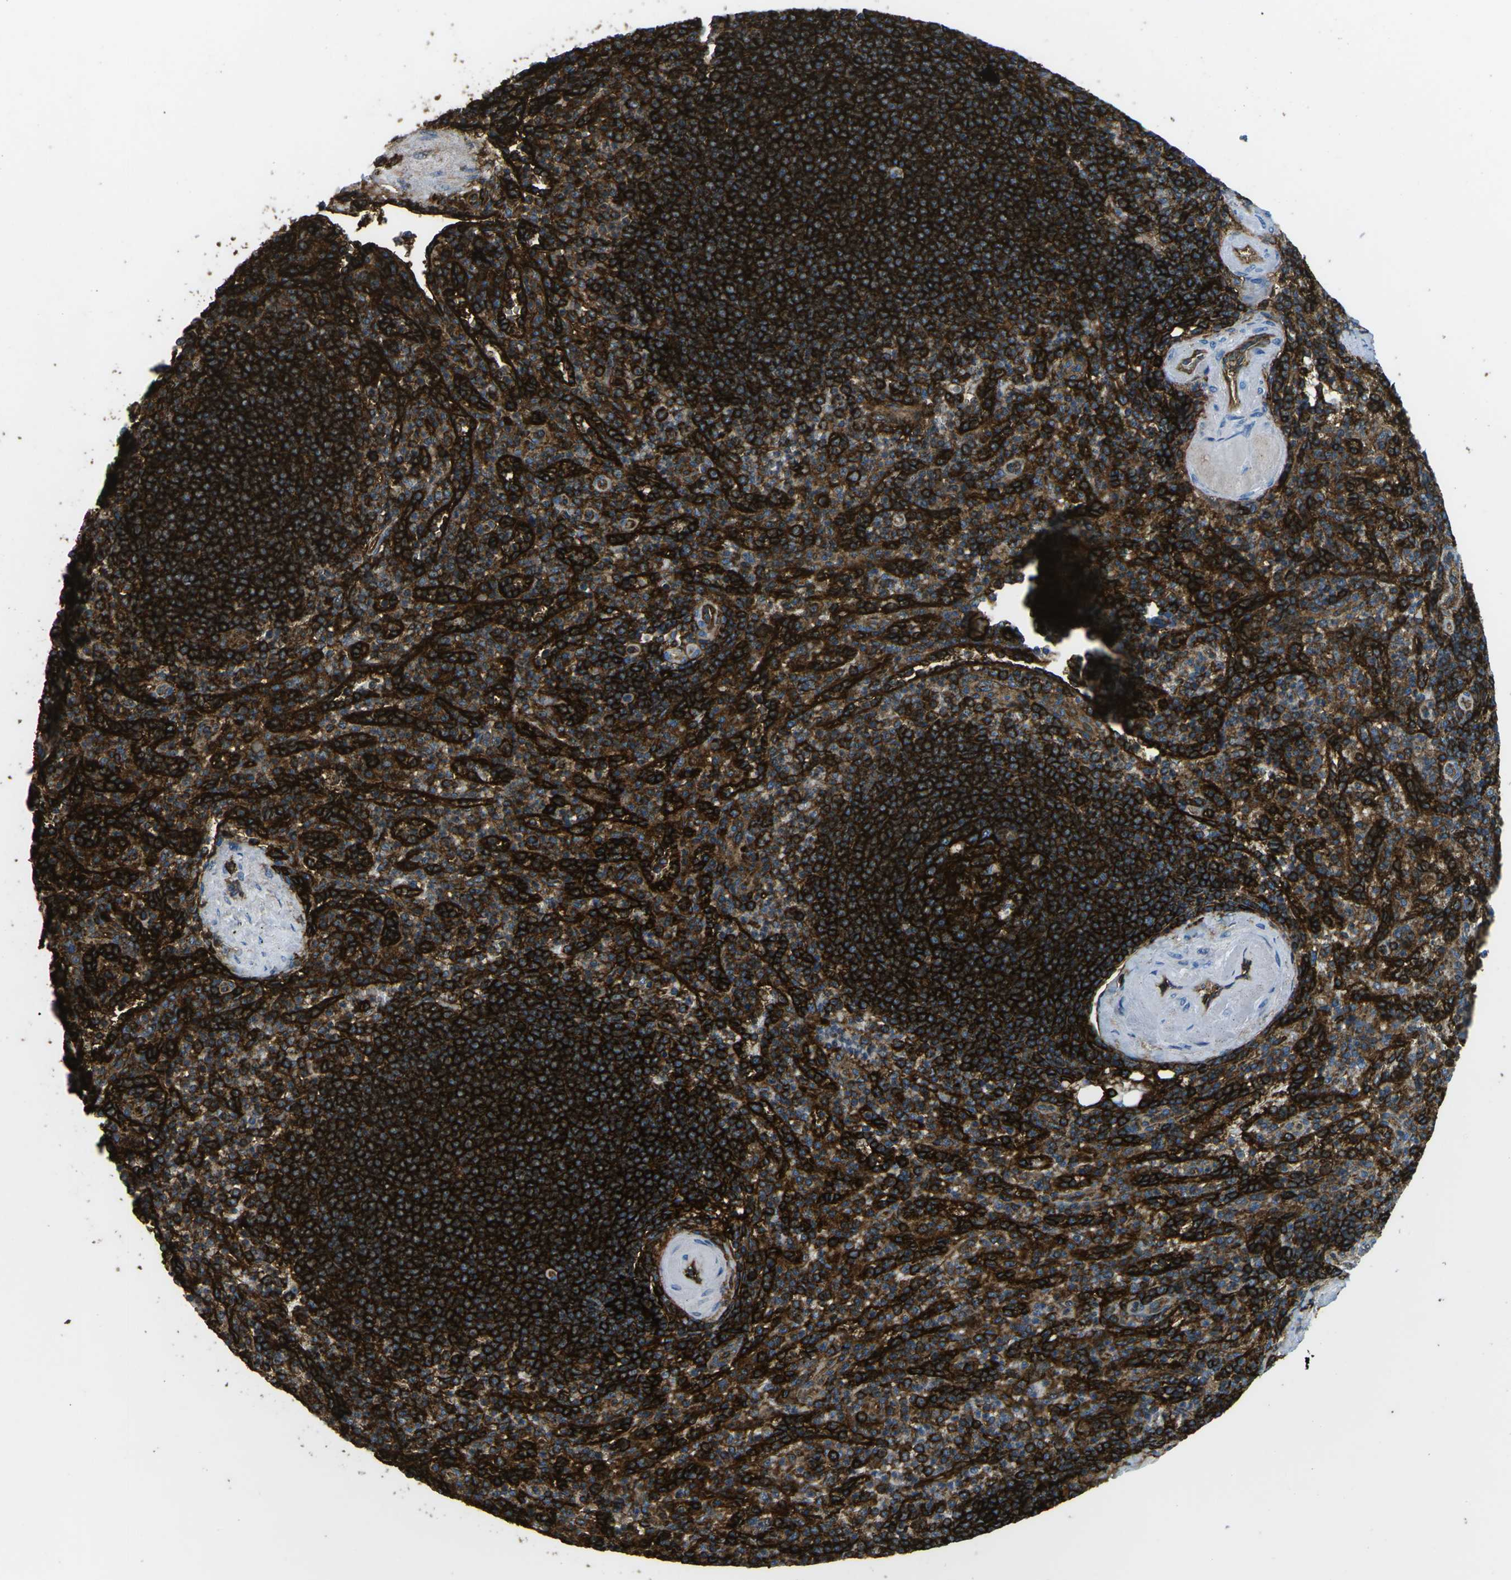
{"staining": {"intensity": "strong", "quantity": ">75%", "location": "cytoplasmic/membranous"}, "tissue": "spleen", "cell_type": "Cells in red pulp", "image_type": "normal", "snomed": [{"axis": "morphology", "description": "Normal tissue, NOS"}, {"axis": "topography", "description": "Spleen"}], "caption": "This micrograph exhibits unremarkable spleen stained with IHC to label a protein in brown. The cytoplasmic/membranous of cells in red pulp show strong positivity for the protein. Nuclei are counter-stained blue.", "gene": "HLA", "patient": {"sex": "female", "age": 74}}